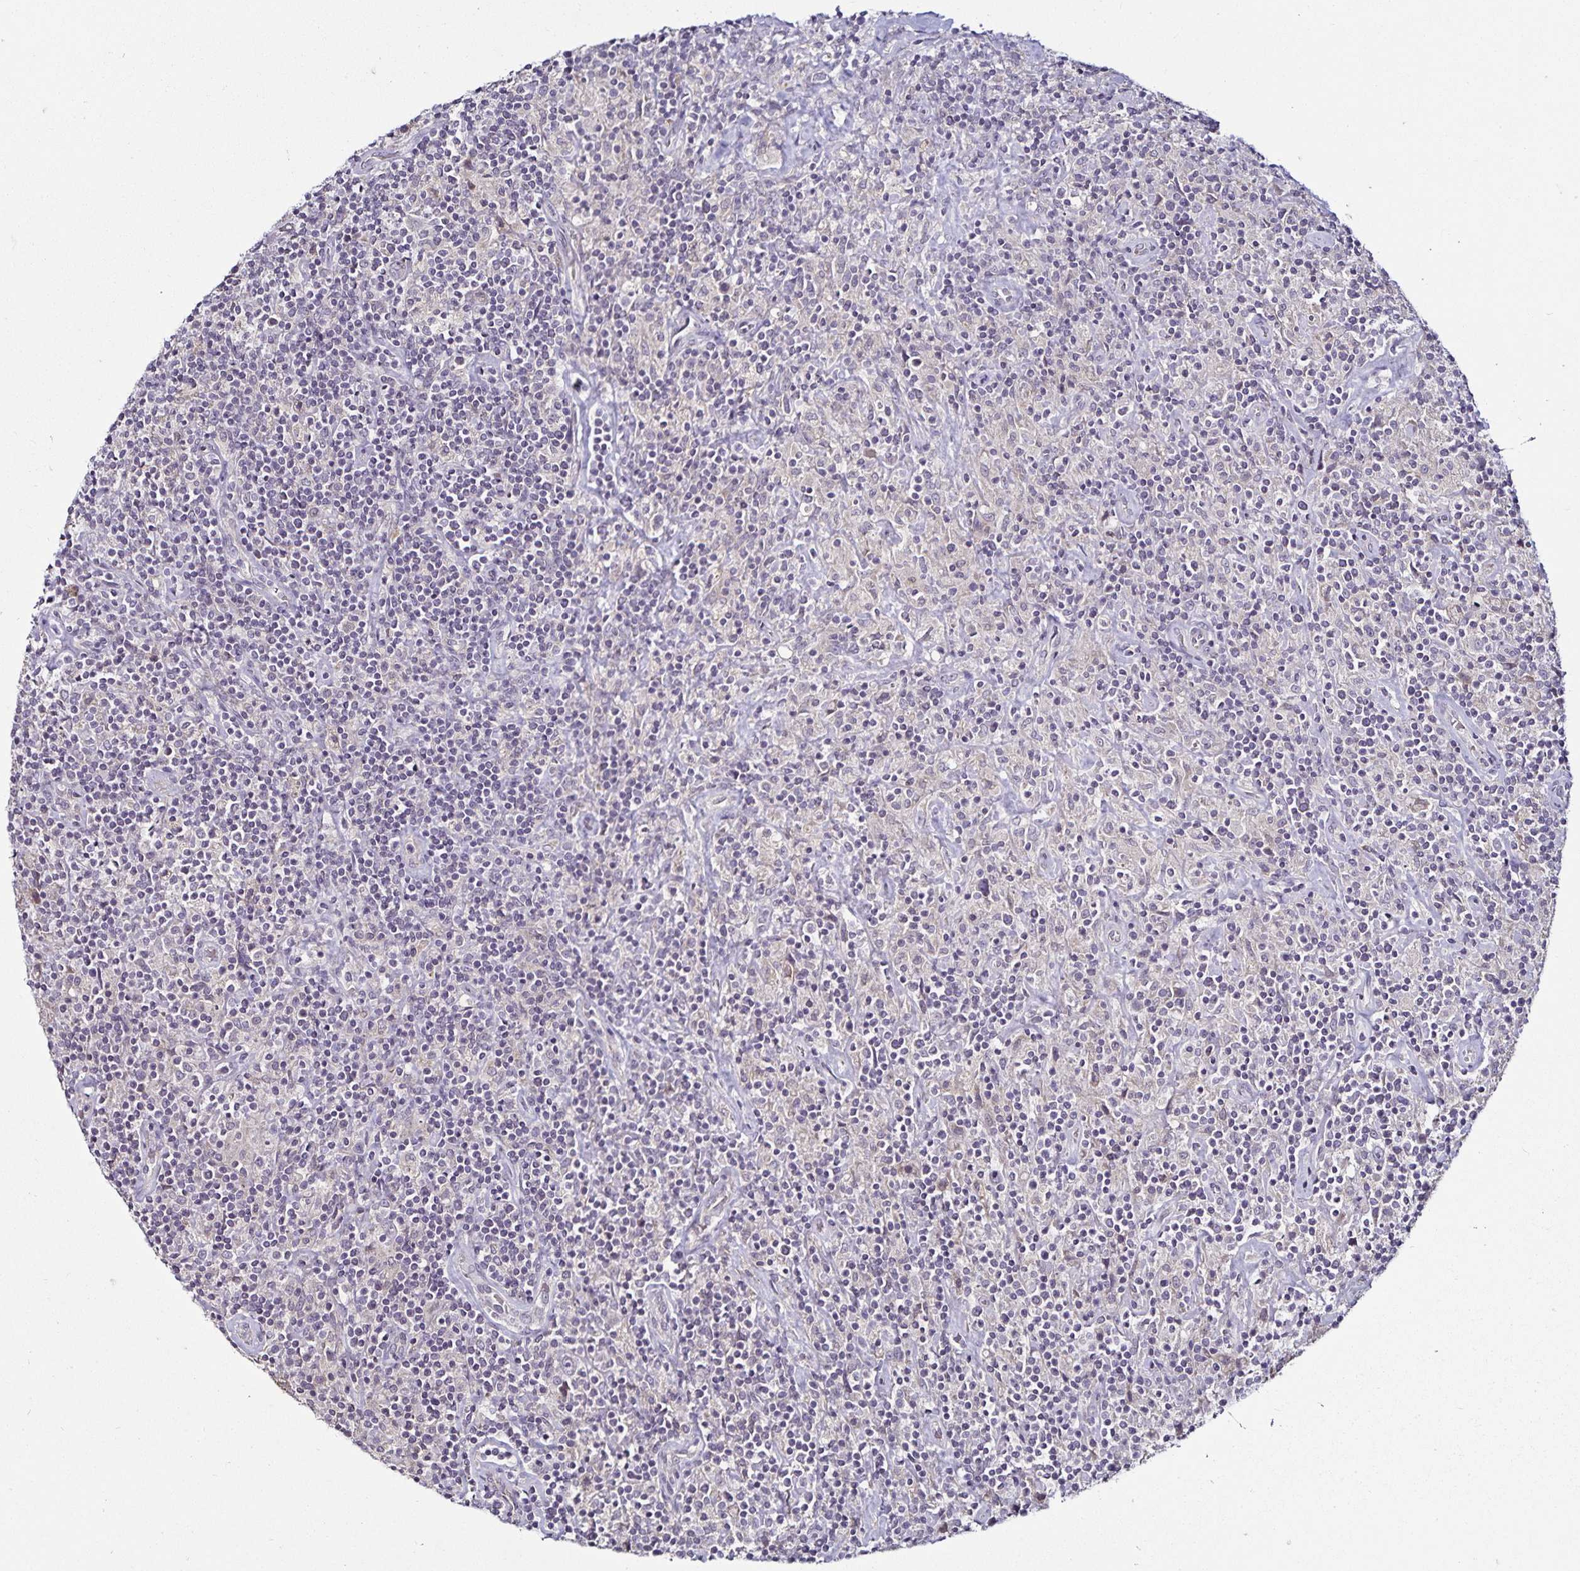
{"staining": {"intensity": "negative", "quantity": "none", "location": "none"}, "tissue": "lymphoma", "cell_type": "Tumor cells", "image_type": "cancer", "snomed": [{"axis": "morphology", "description": "Hodgkin's disease, NOS"}, {"axis": "topography", "description": "Lymph node"}], "caption": "Immunohistochemical staining of lymphoma demonstrates no significant staining in tumor cells. Nuclei are stained in blue.", "gene": "ACSL5", "patient": {"sex": "male", "age": 70}}